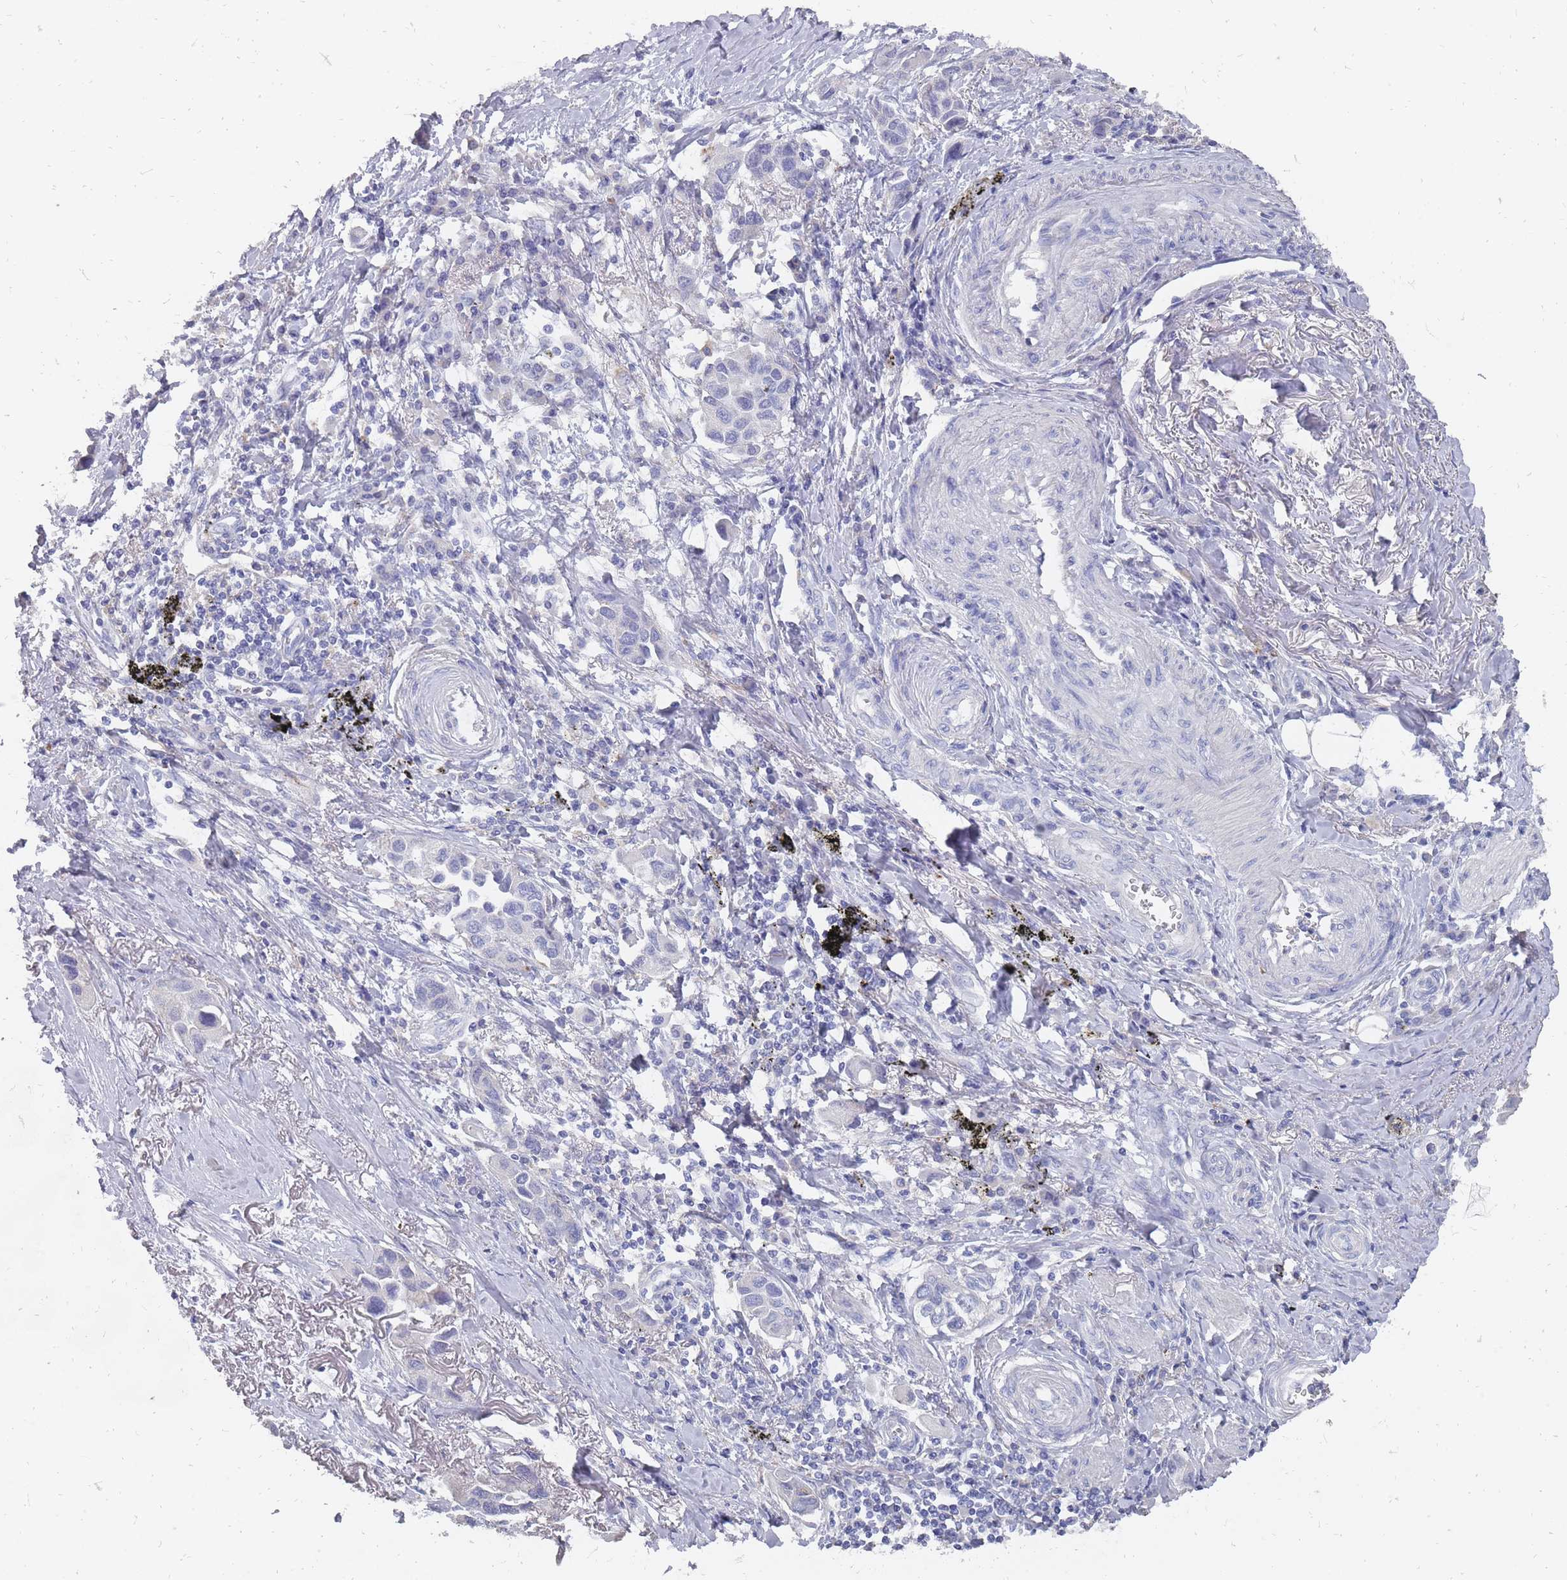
{"staining": {"intensity": "negative", "quantity": "none", "location": "none"}, "tissue": "lung cancer", "cell_type": "Tumor cells", "image_type": "cancer", "snomed": [{"axis": "morphology", "description": "Adenocarcinoma, NOS"}, {"axis": "topography", "description": "Lung"}], "caption": "Human adenocarcinoma (lung) stained for a protein using immunohistochemistry demonstrates no expression in tumor cells.", "gene": "OTULINL", "patient": {"sex": "female", "age": 76}}